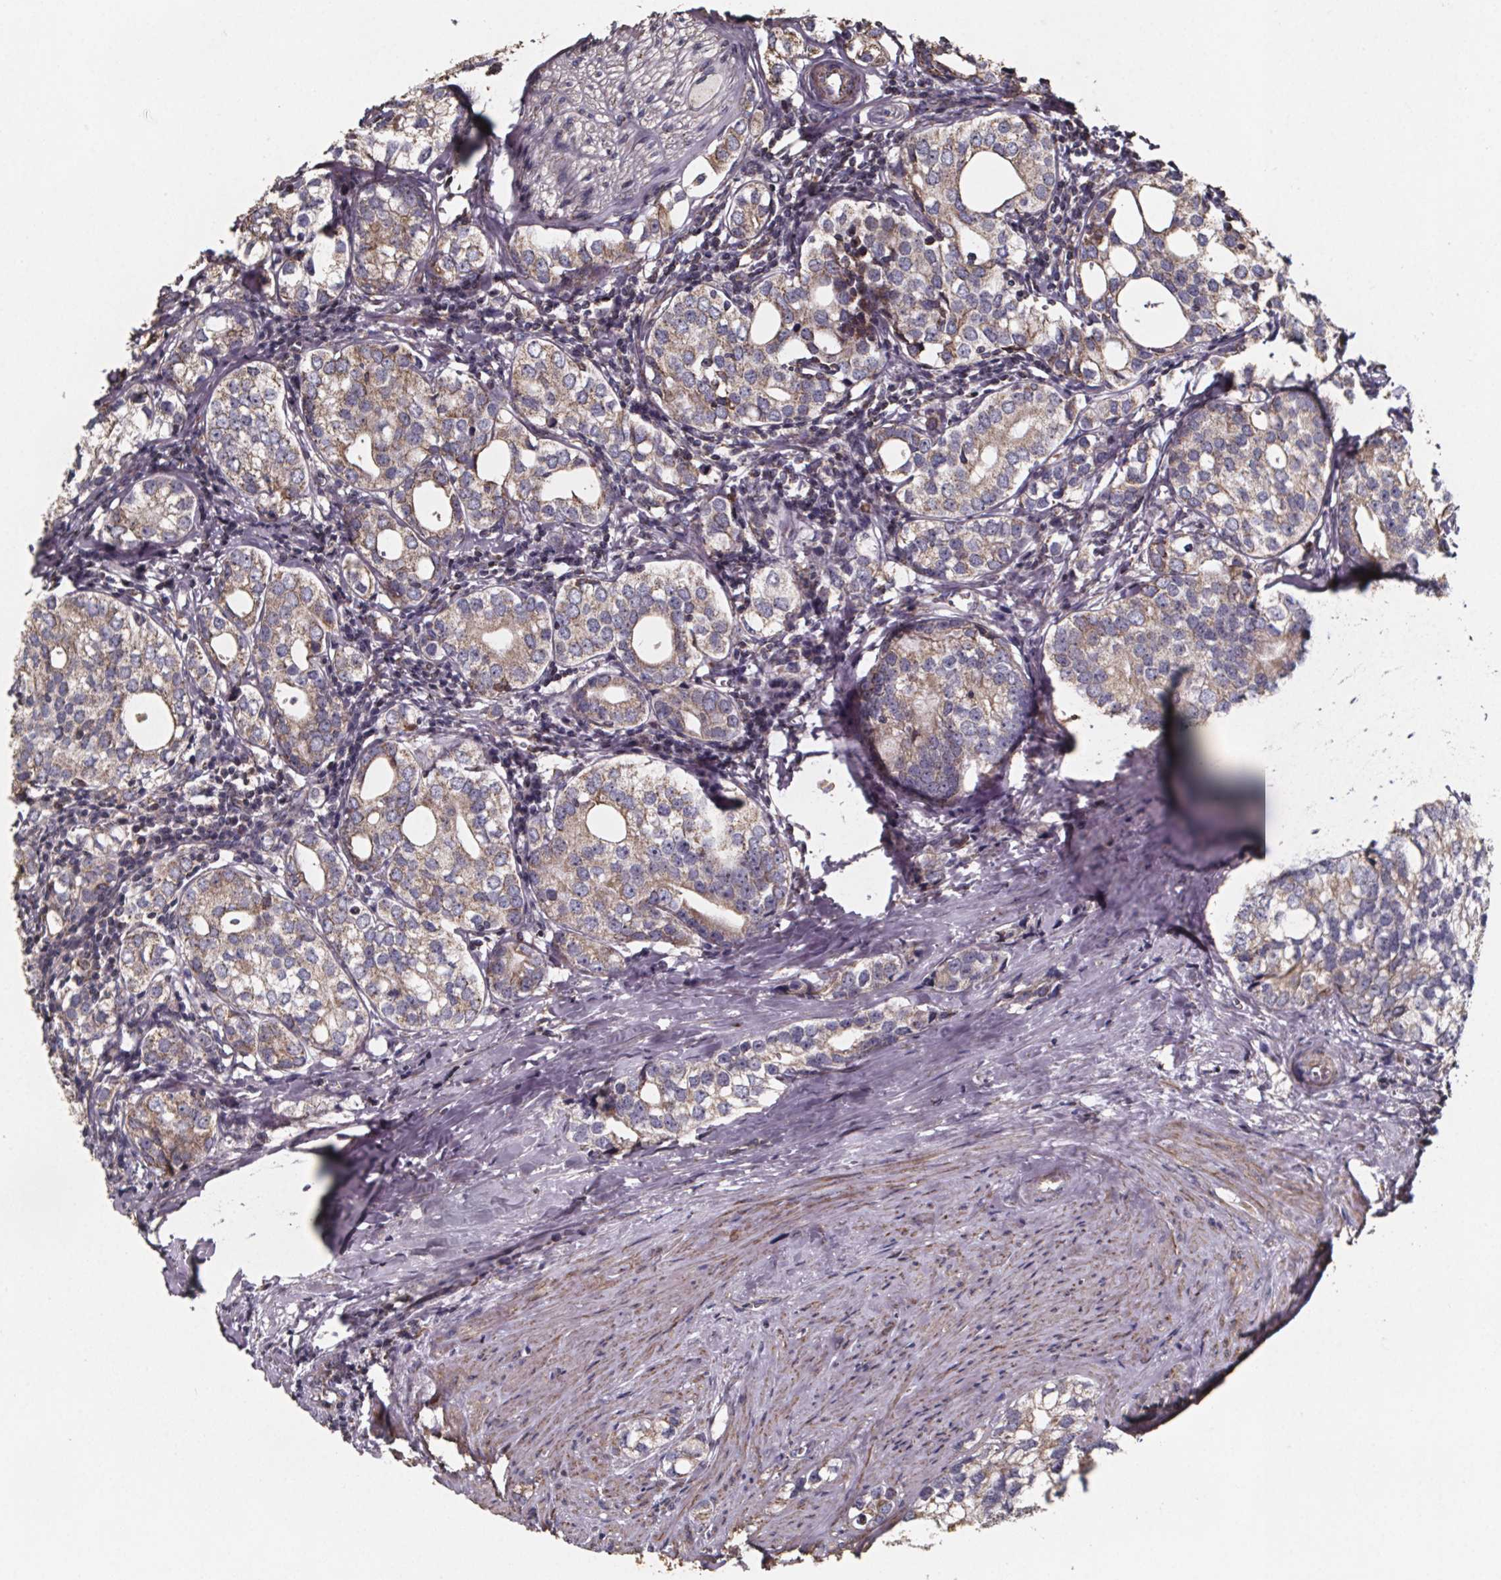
{"staining": {"intensity": "weak", "quantity": ">75%", "location": "cytoplasmic/membranous"}, "tissue": "prostate cancer", "cell_type": "Tumor cells", "image_type": "cancer", "snomed": [{"axis": "morphology", "description": "Adenocarcinoma, NOS"}, {"axis": "topography", "description": "Prostate and seminal vesicle, NOS"}], "caption": "Human prostate adenocarcinoma stained for a protein (brown) displays weak cytoplasmic/membranous positive expression in approximately >75% of tumor cells.", "gene": "SLC35D2", "patient": {"sex": "male", "age": 63}}